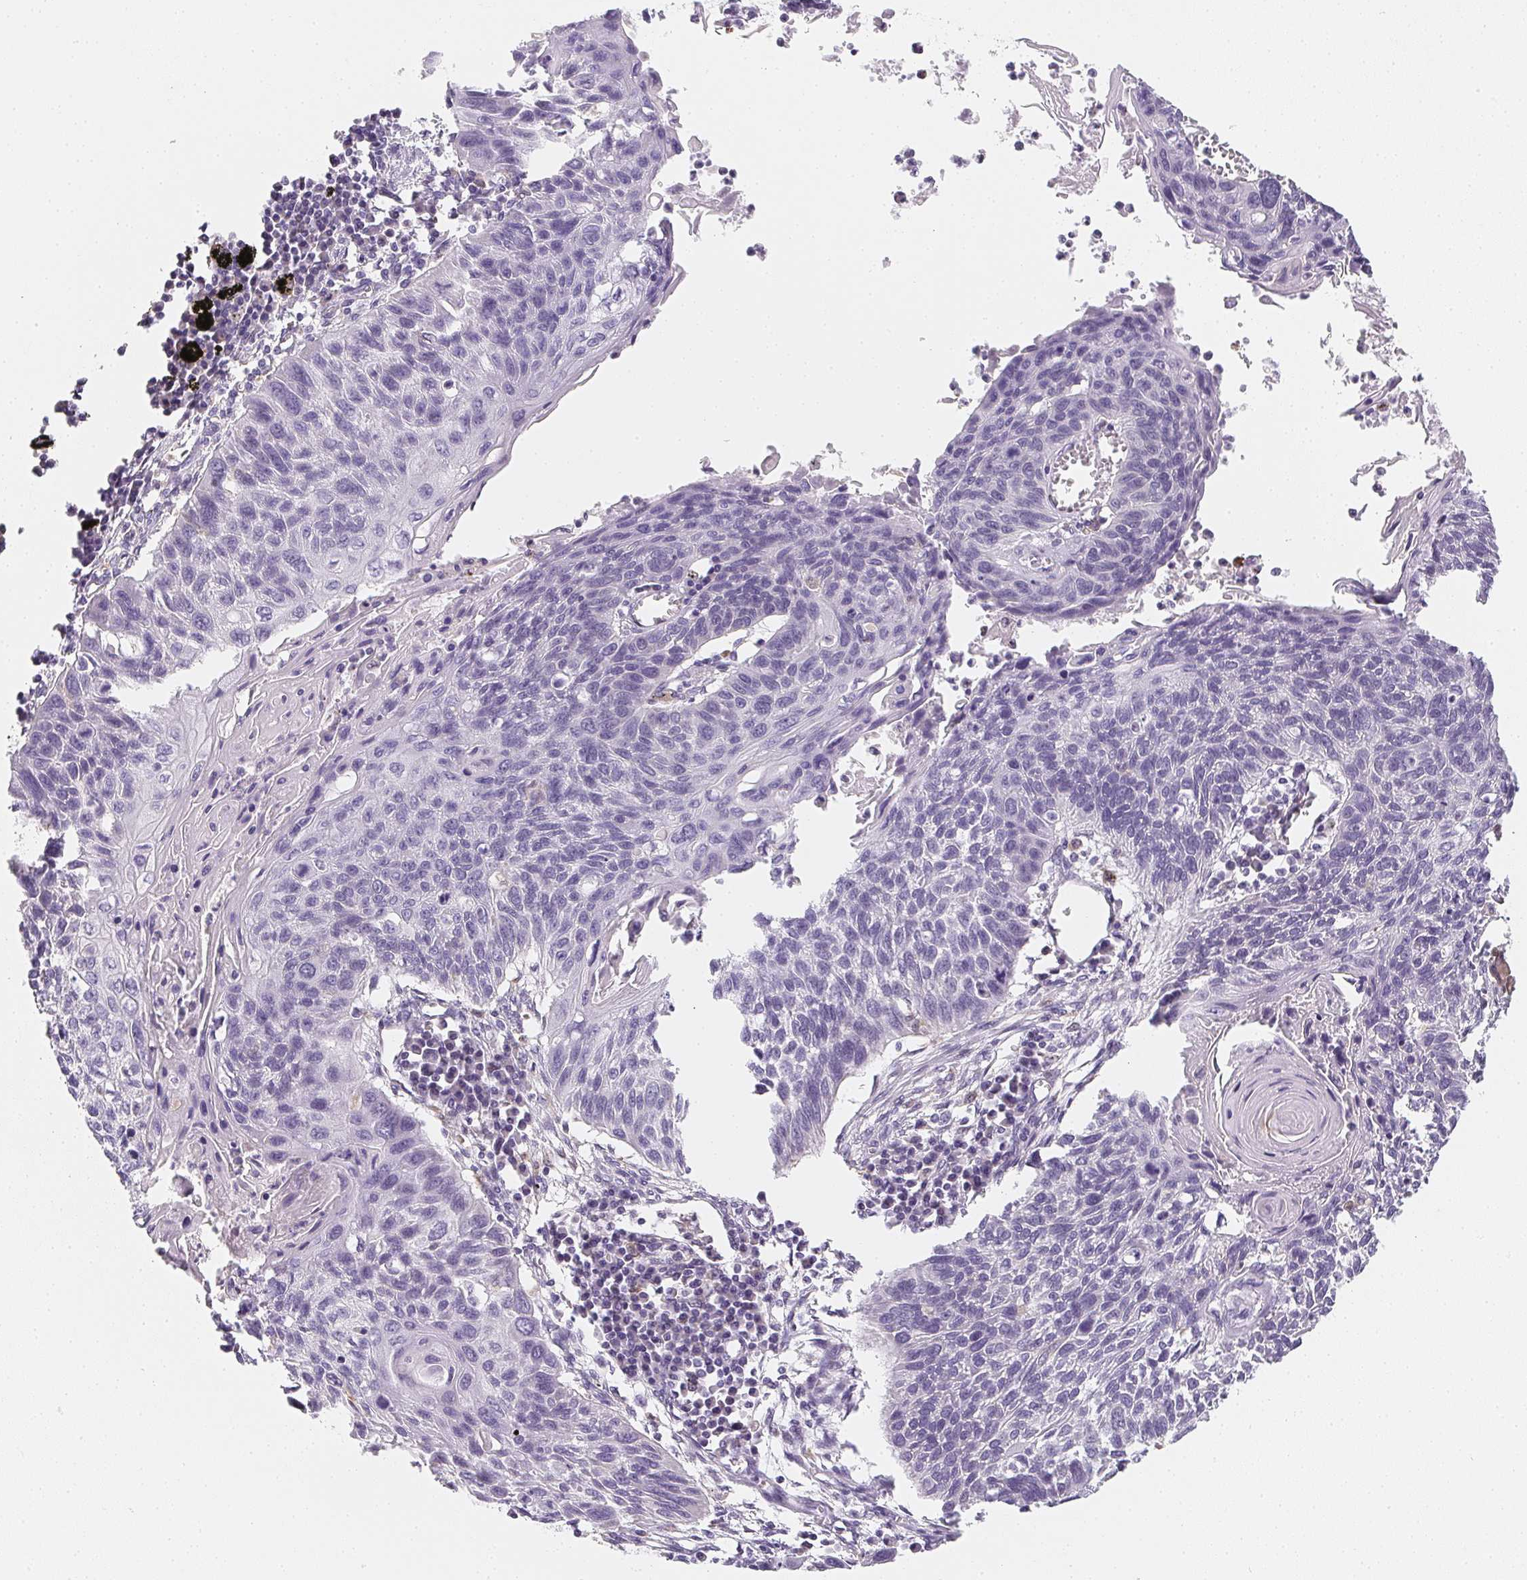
{"staining": {"intensity": "negative", "quantity": "none", "location": "none"}, "tissue": "lung cancer", "cell_type": "Tumor cells", "image_type": "cancer", "snomed": [{"axis": "morphology", "description": "Squamous cell carcinoma, NOS"}, {"axis": "topography", "description": "Lung"}], "caption": "This is an IHC image of human lung squamous cell carcinoma. There is no staining in tumor cells.", "gene": "SOAT1", "patient": {"sex": "male", "age": 78}}